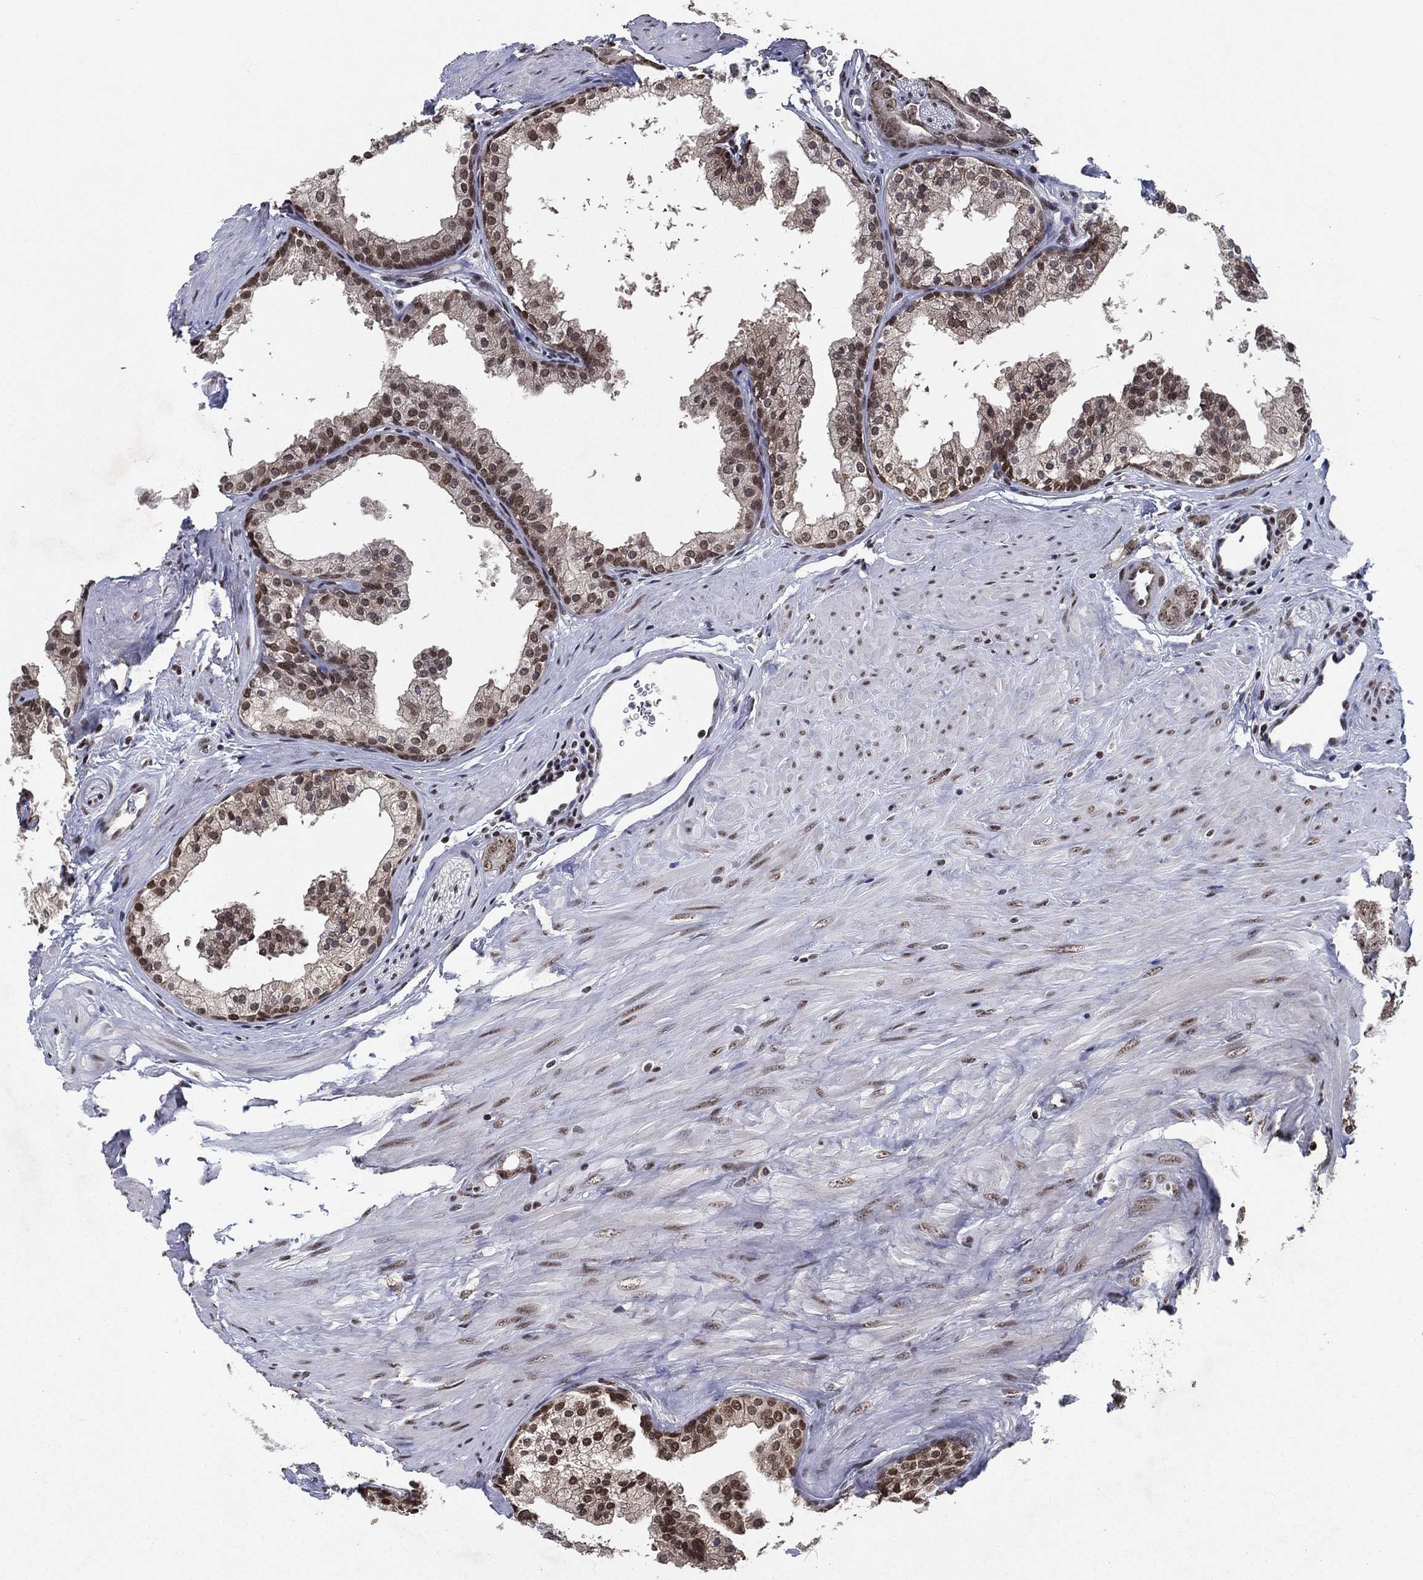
{"staining": {"intensity": "moderate", "quantity": "25%-75%", "location": "nuclear"}, "tissue": "prostate cancer", "cell_type": "Tumor cells", "image_type": "cancer", "snomed": [{"axis": "morphology", "description": "Adenocarcinoma, NOS"}, {"axis": "topography", "description": "Prostate"}], "caption": "This is a photomicrograph of immunohistochemistry (IHC) staining of prostate cancer (adenocarcinoma), which shows moderate positivity in the nuclear of tumor cells.", "gene": "ZBTB42", "patient": {"sex": "male", "age": 55}}